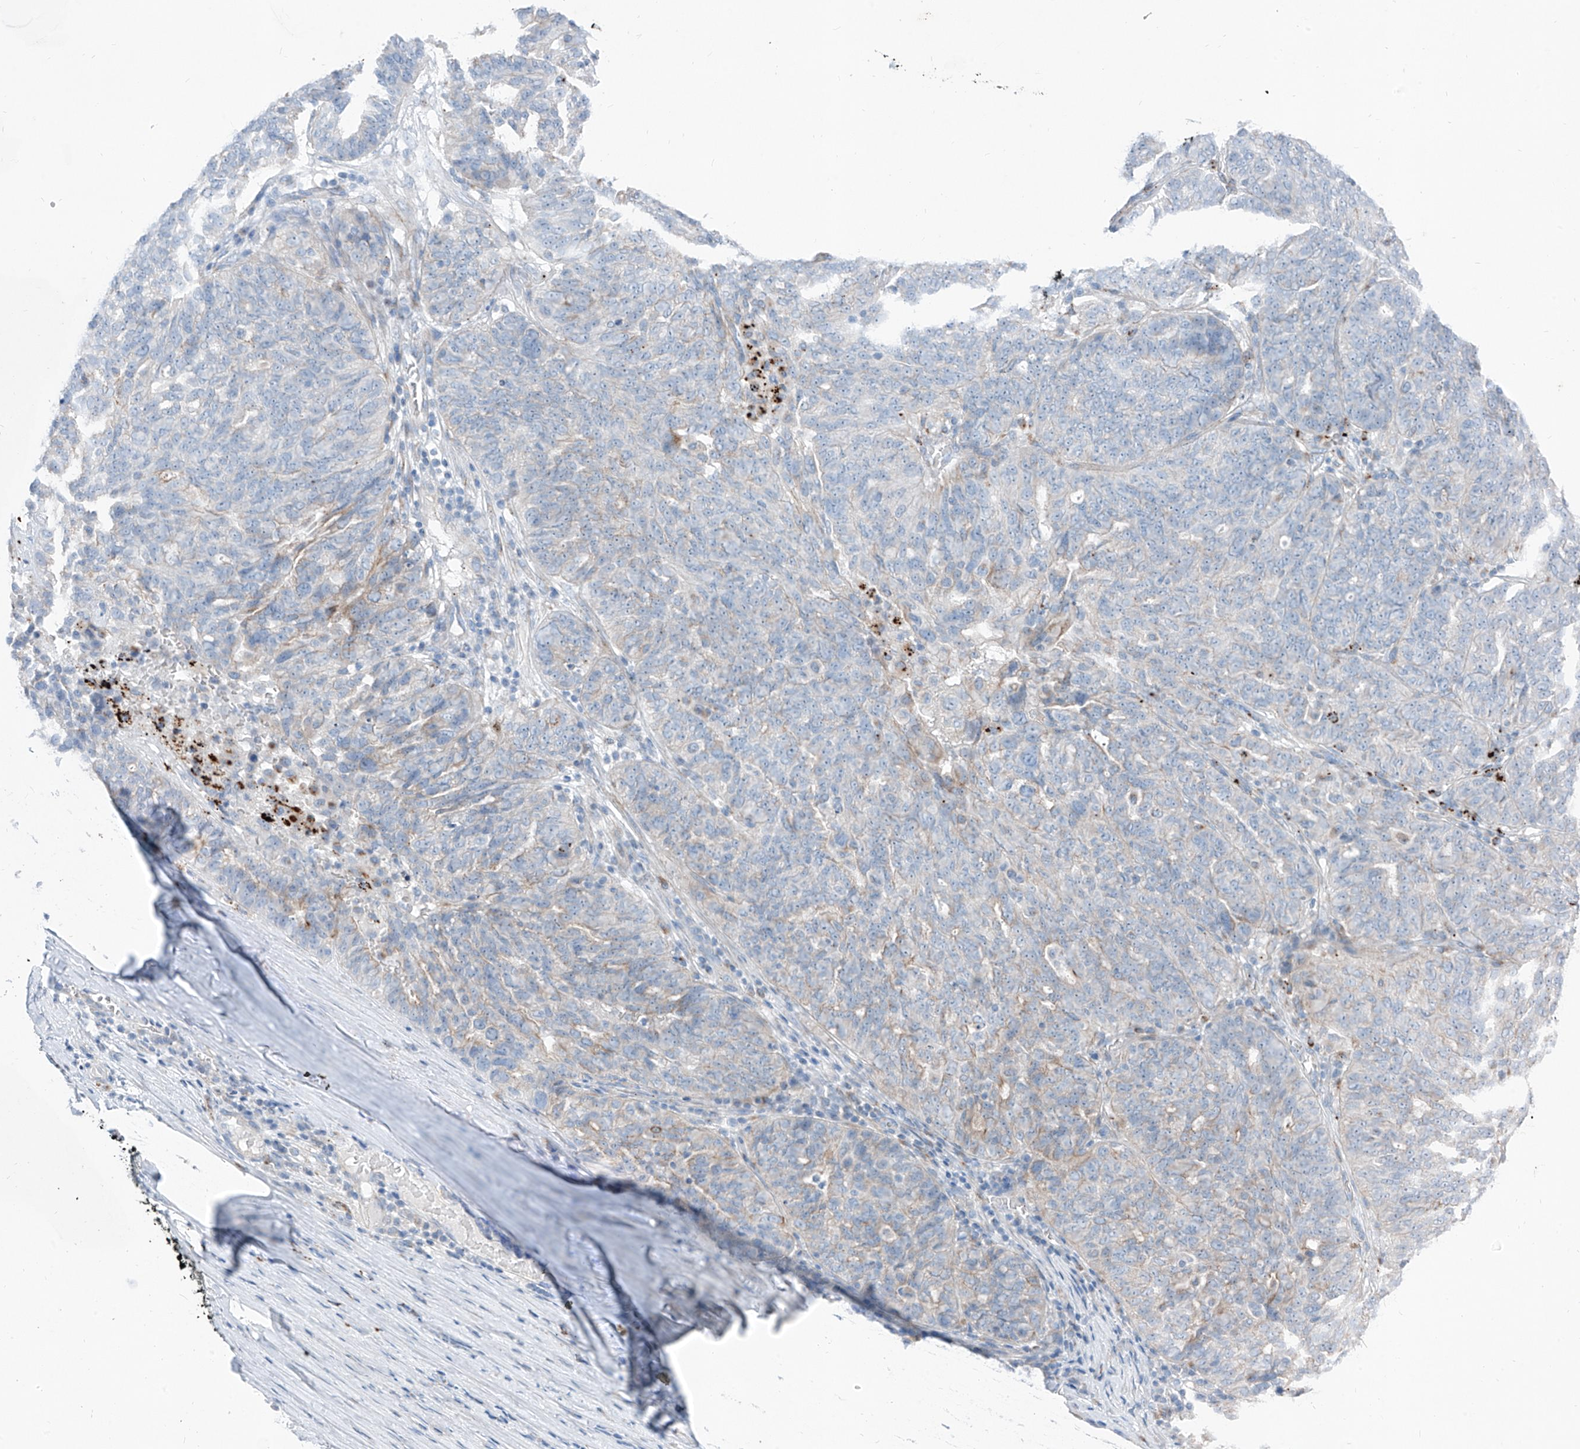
{"staining": {"intensity": "moderate", "quantity": "<25%", "location": "cytoplasmic/membranous"}, "tissue": "ovarian cancer", "cell_type": "Tumor cells", "image_type": "cancer", "snomed": [{"axis": "morphology", "description": "Cystadenocarcinoma, serous, NOS"}, {"axis": "topography", "description": "Ovary"}], "caption": "This image reveals IHC staining of human serous cystadenocarcinoma (ovarian), with low moderate cytoplasmic/membranous expression in approximately <25% of tumor cells.", "gene": "GPR137C", "patient": {"sex": "female", "age": 59}}